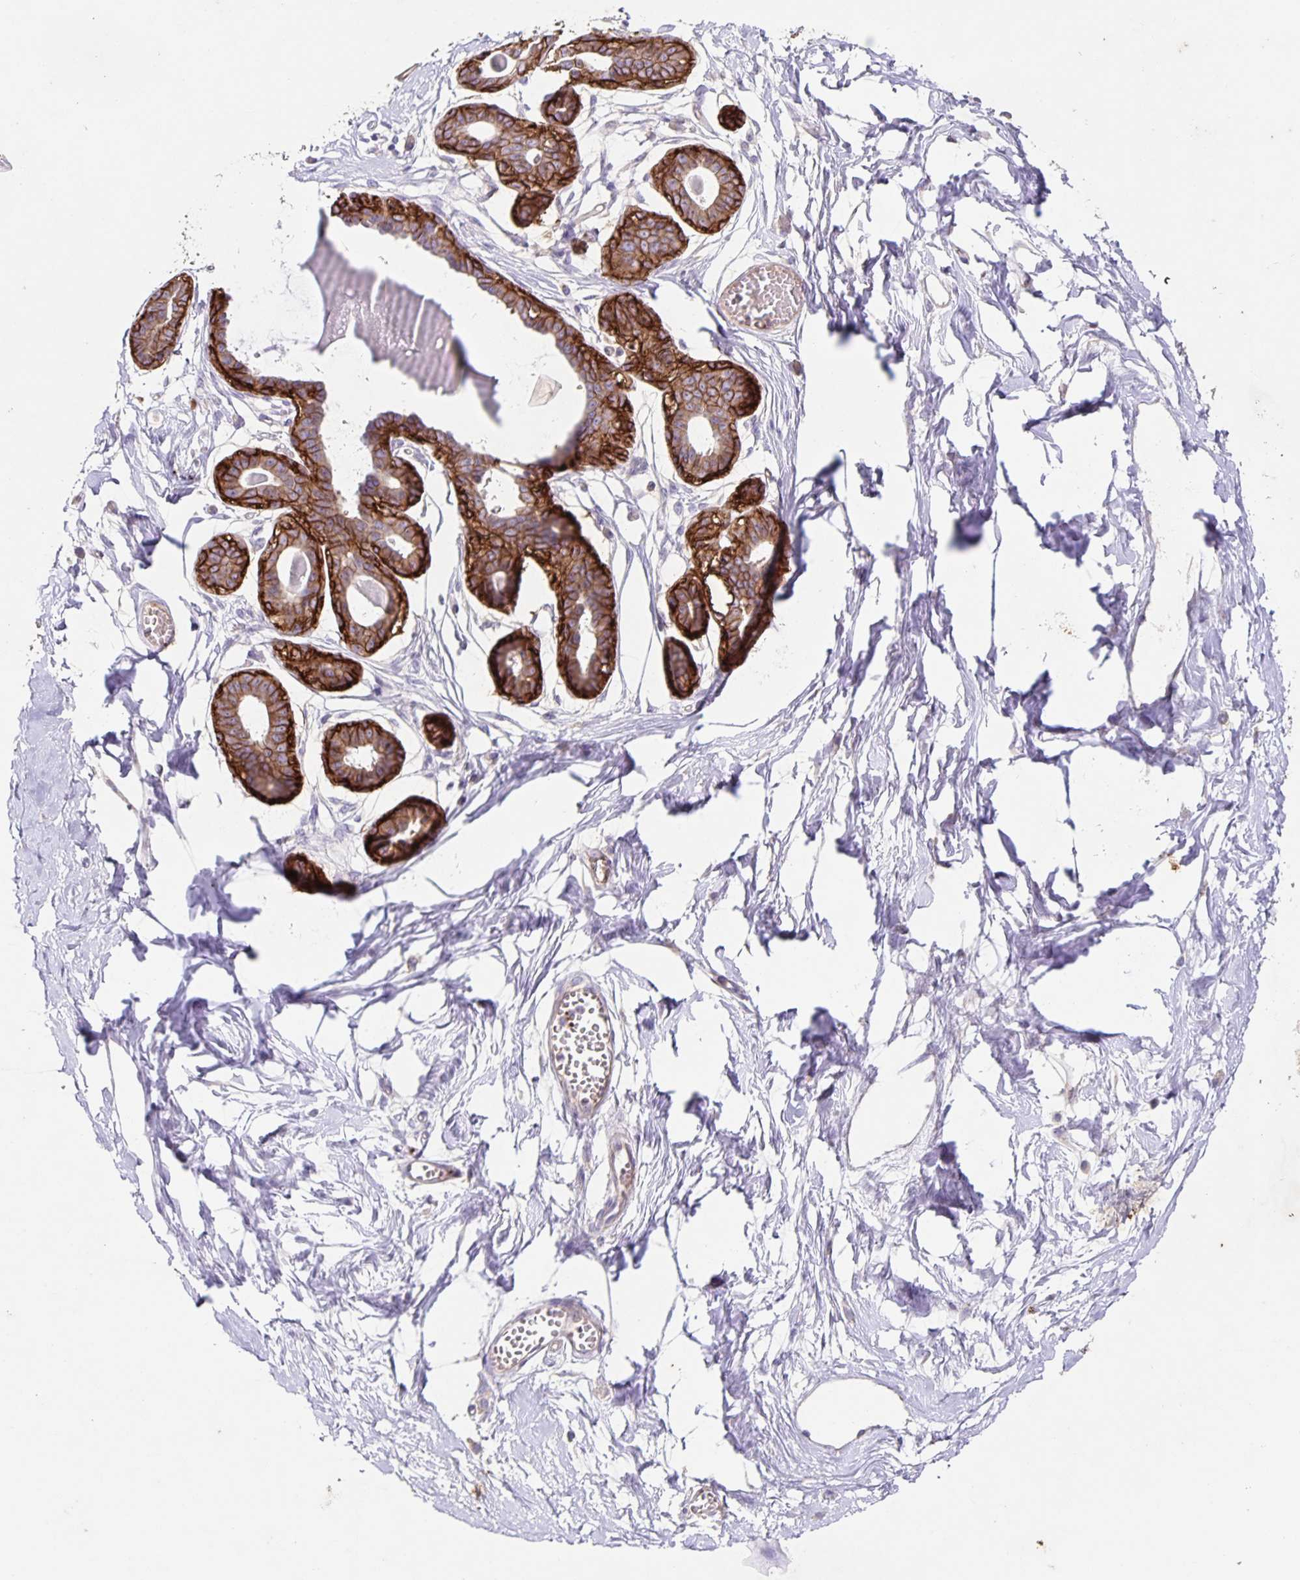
{"staining": {"intensity": "negative", "quantity": "none", "location": "none"}, "tissue": "breast", "cell_type": "Adipocytes", "image_type": "normal", "snomed": [{"axis": "morphology", "description": "Normal tissue, NOS"}, {"axis": "topography", "description": "Breast"}], "caption": "Immunohistochemistry micrograph of unremarkable breast: breast stained with DAB demonstrates no significant protein staining in adipocytes.", "gene": "ITGA2", "patient": {"sex": "female", "age": 45}}